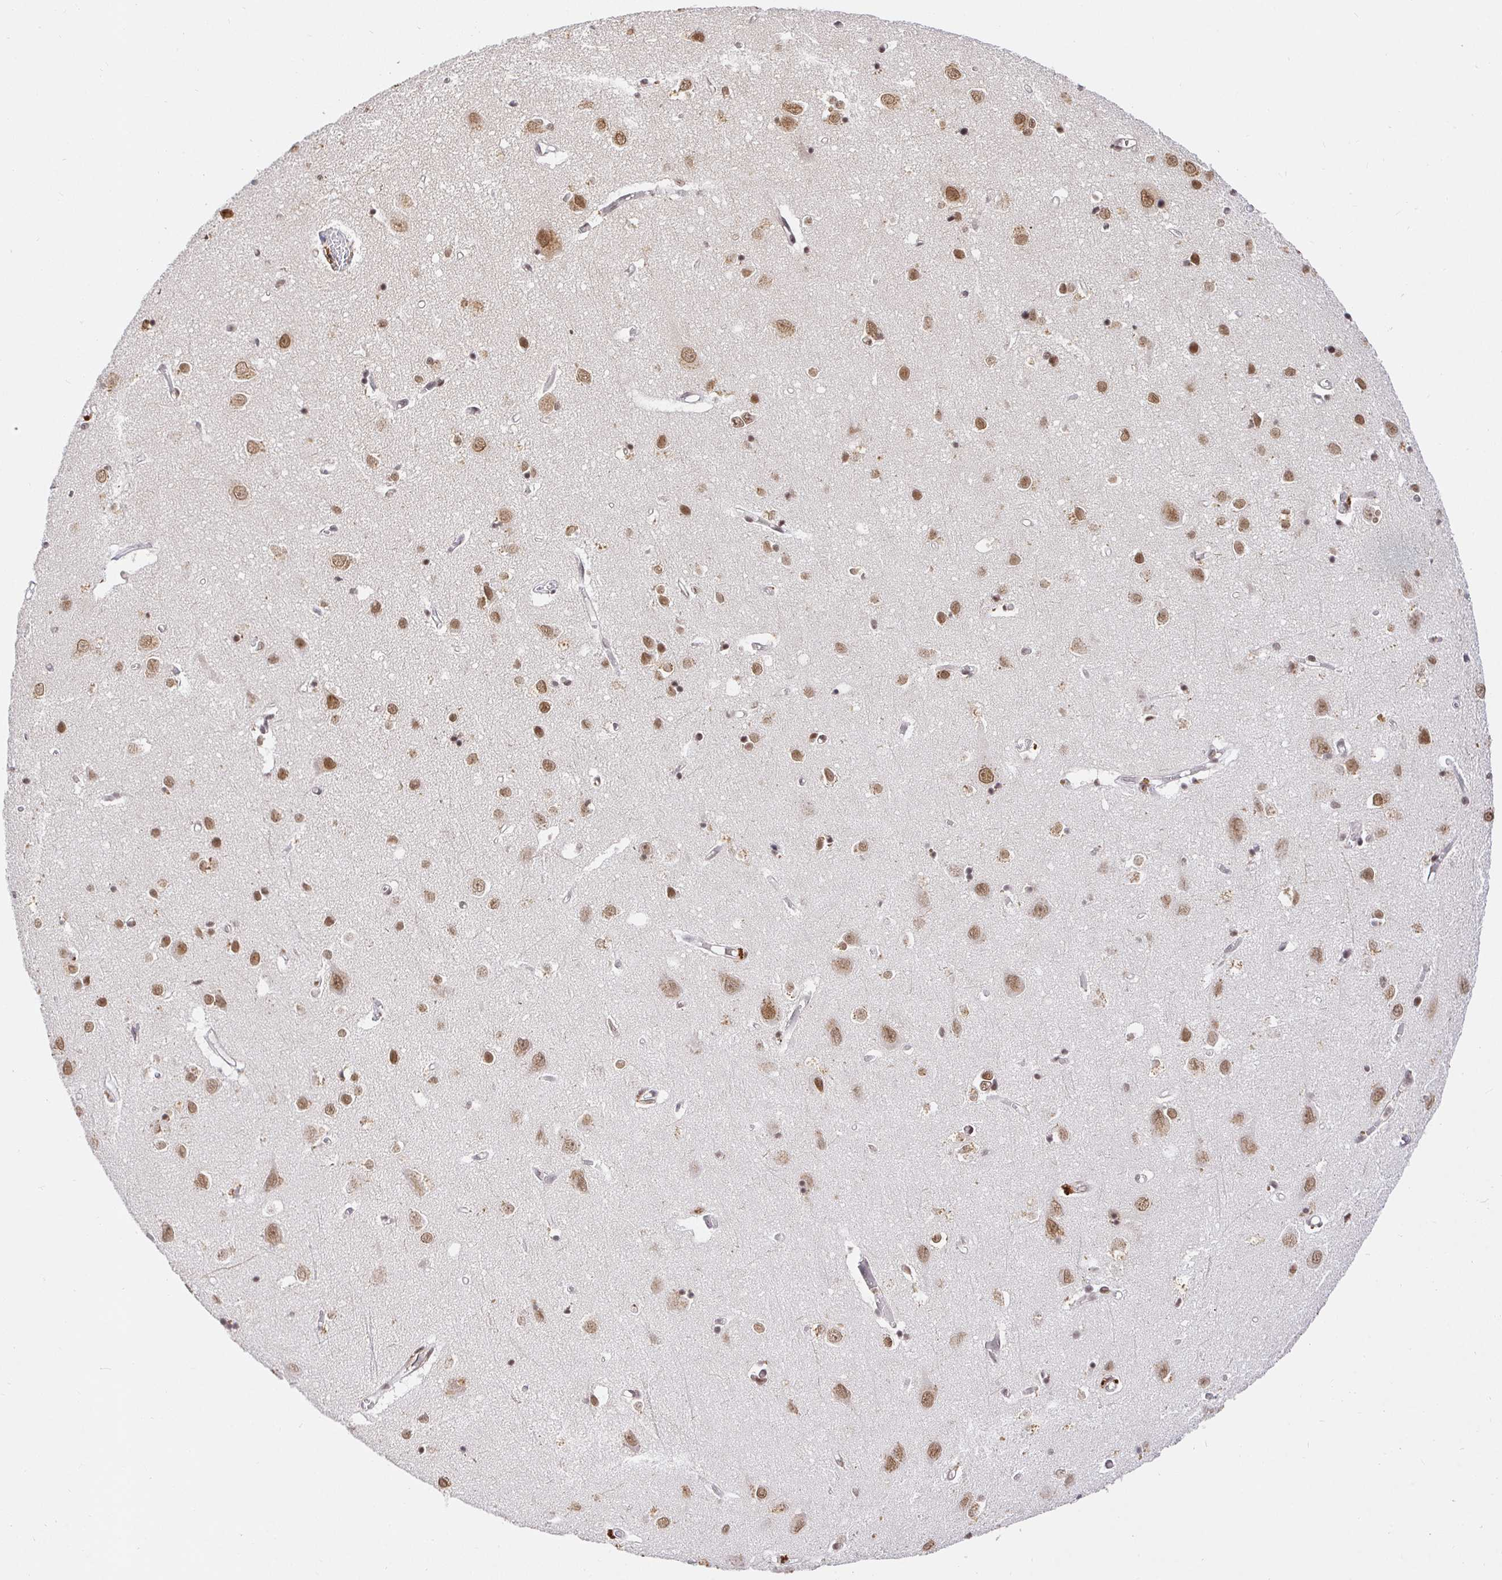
{"staining": {"intensity": "moderate", "quantity": ">75%", "location": "nuclear"}, "tissue": "cerebral cortex", "cell_type": "Endothelial cells", "image_type": "normal", "snomed": [{"axis": "morphology", "description": "Normal tissue, NOS"}, {"axis": "topography", "description": "Cerebral cortex"}], "caption": "A histopathology image showing moderate nuclear staining in about >75% of endothelial cells in unremarkable cerebral cortex, as visualized by brown immunohistochemical staining.", "gene": "USF1", "patient": {"sex": "male", "age": 70}}